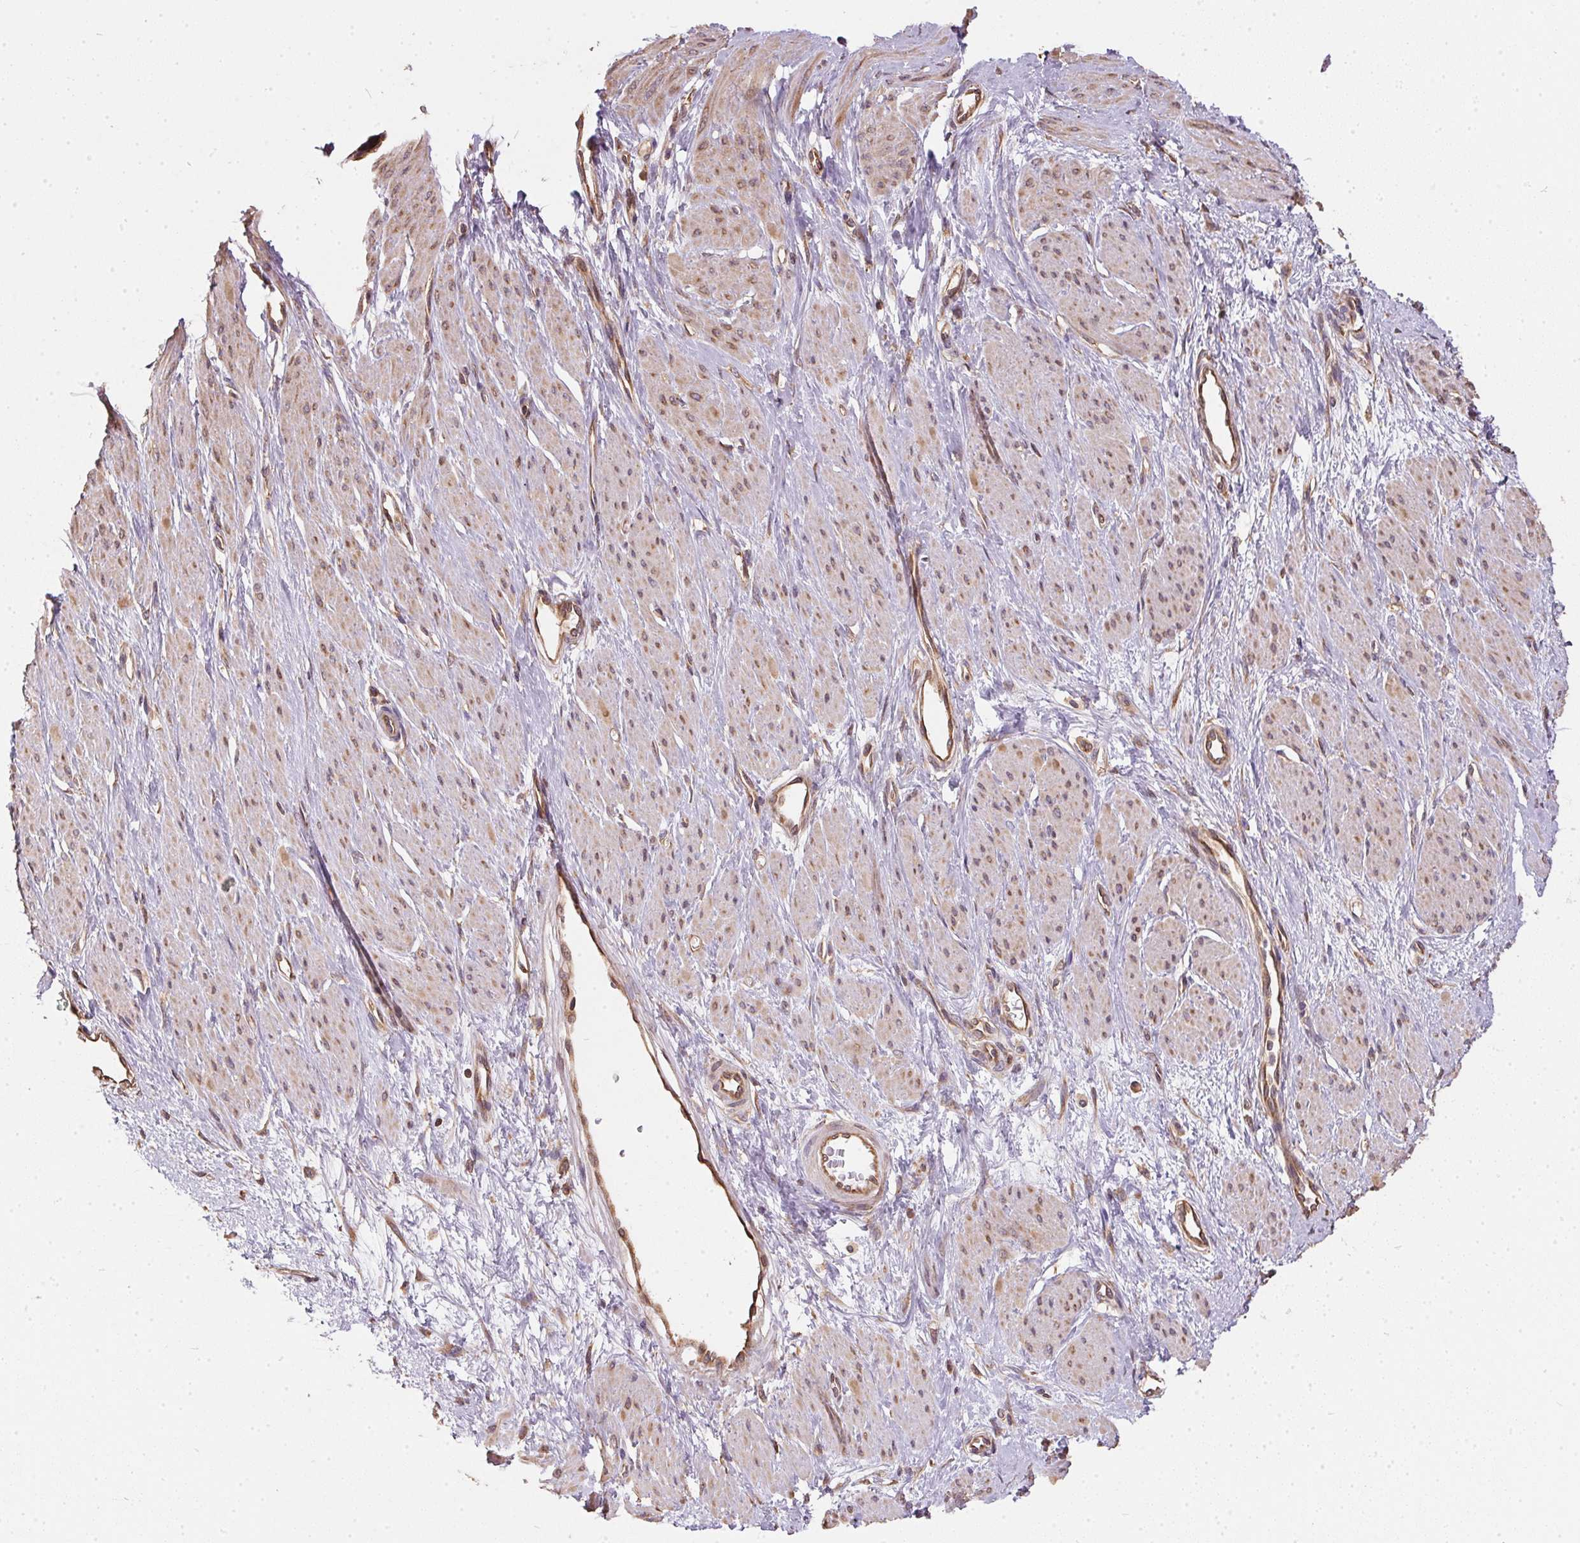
{"staining": {"intensity": "weak", "quantity": ">75%", "location": "cytoplasmic/membranous,nuclear"}, "tissue": "smooth muscle", "cell_type": "Smooth muscle cells", "image_type": "normal", "snomed": [{"axis": "morphology", "description": "Normal tissue, NOS"}, {"axis": "topography", "description": "Smooth muscle"}, {"axis": "topography", "description": "Uterus"}], "caption": "The image demonstrates staining of normal smooth muscle, revealing weak cytoplasmic/membranous,nuclear protein positivity (brown color) within smooth muscle cells. The protein is stained brown, and the nuclei are stained in blue (DAB (3,3'-diaminobenzidine) IHC with brightfield microscopy, high magnification).", "gene": "EIF2S1", "patient": {"sex": "female", "age": 39}}